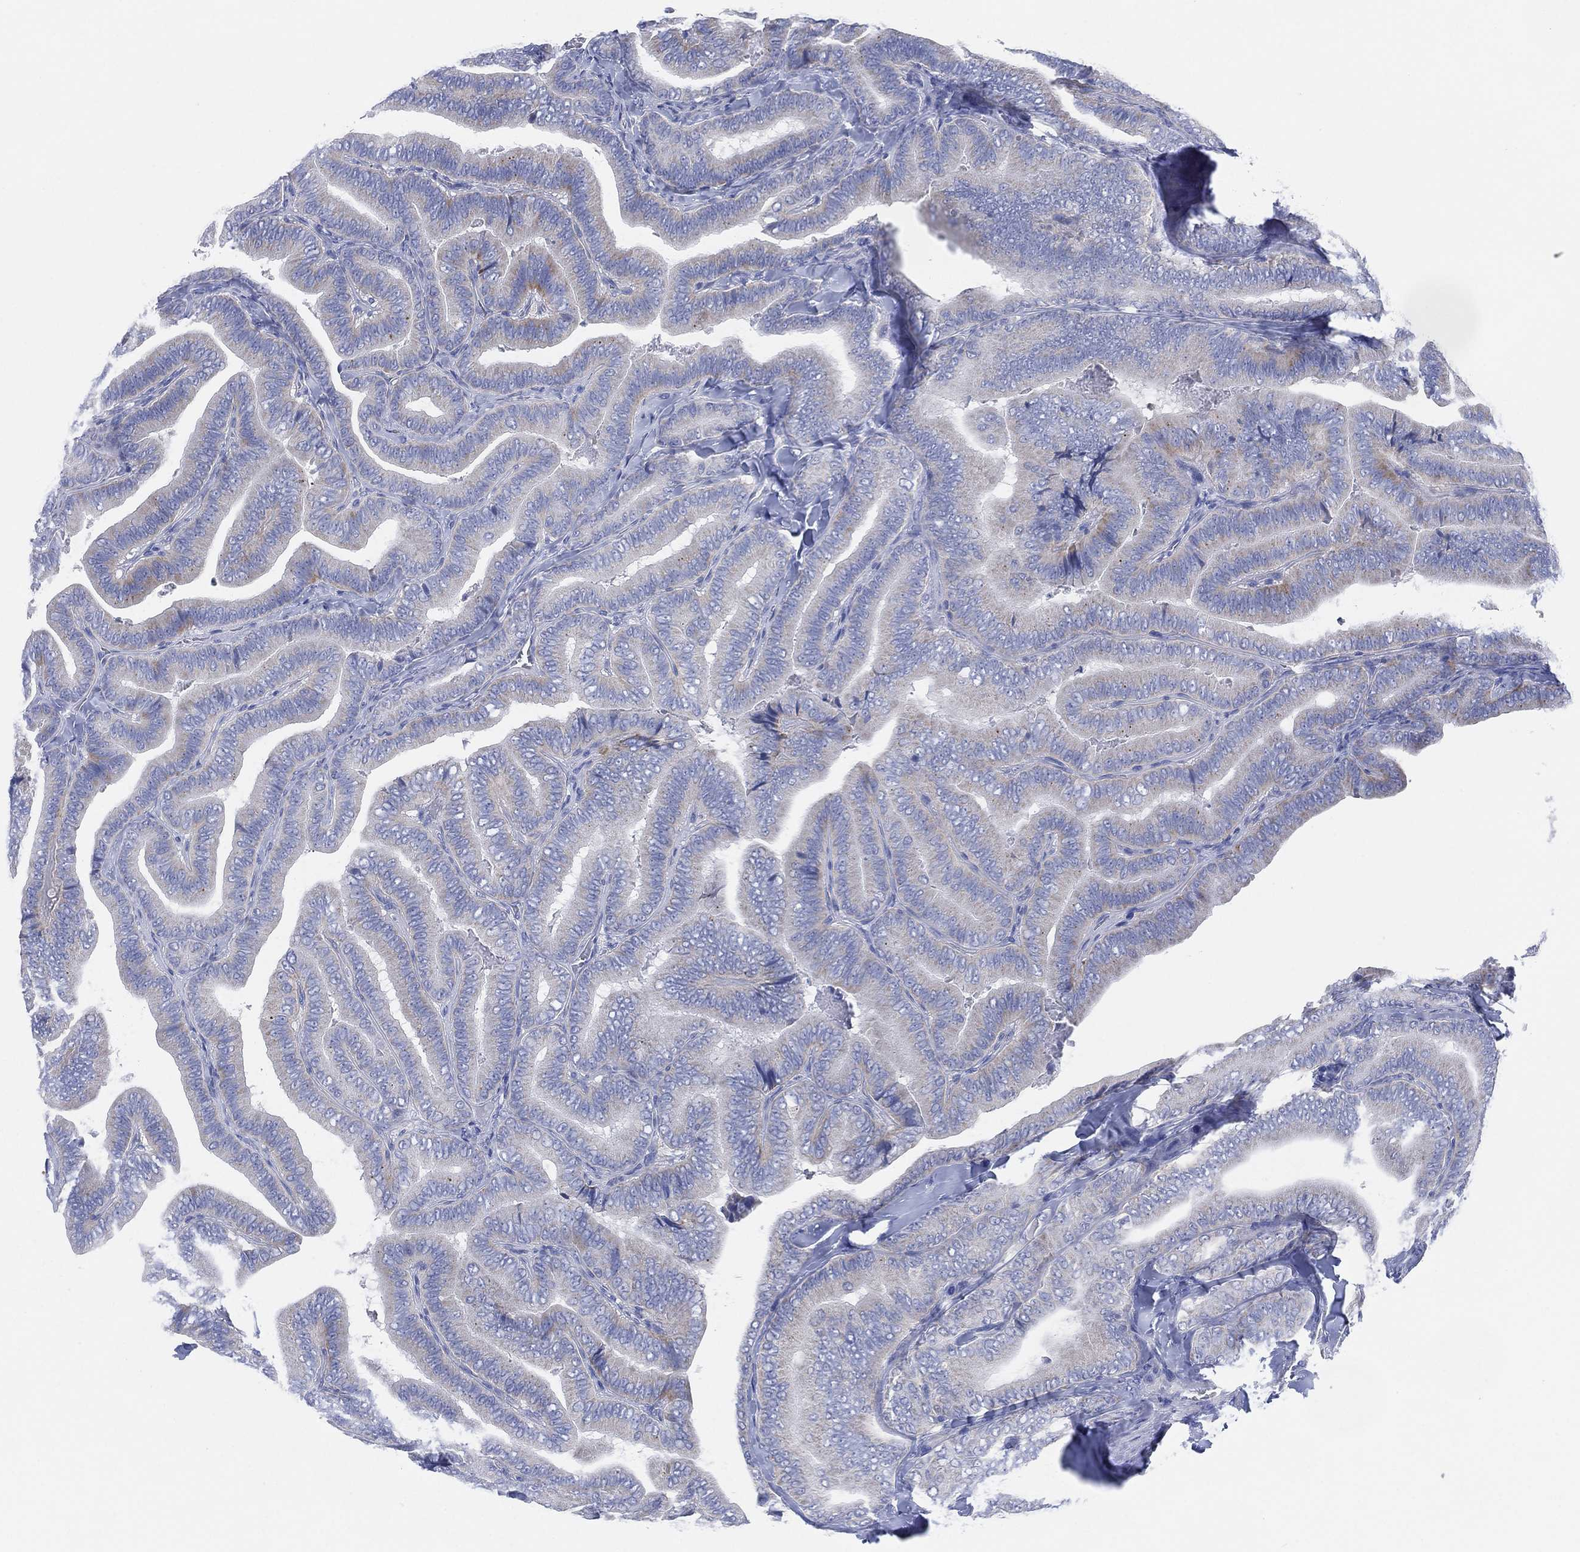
{"staining": {"intensity": "moderate", "quantity": "<25%", "location": "cytoplasmic/membranous"}, "tissue": "thyroid cancer", "cell_type": "Tumor cells", "image_type": "cancer", "snomed": [{"axis": "morphology", "description": "Papillary adenocarcinoma, NOS"}, {"axis": "topography", "description": "Thyroid gland"}], "caption": "Protein staining of thyroid papillary adenocarcinoma tissue demonstrates moderate cytoplasmic/membranous positivity in approximately <25% of tumor cells. (IHC, brightfield microscopy, high magnification).", "gene": "ADAD2", "patient": {"sex": "male", "age": 61}}